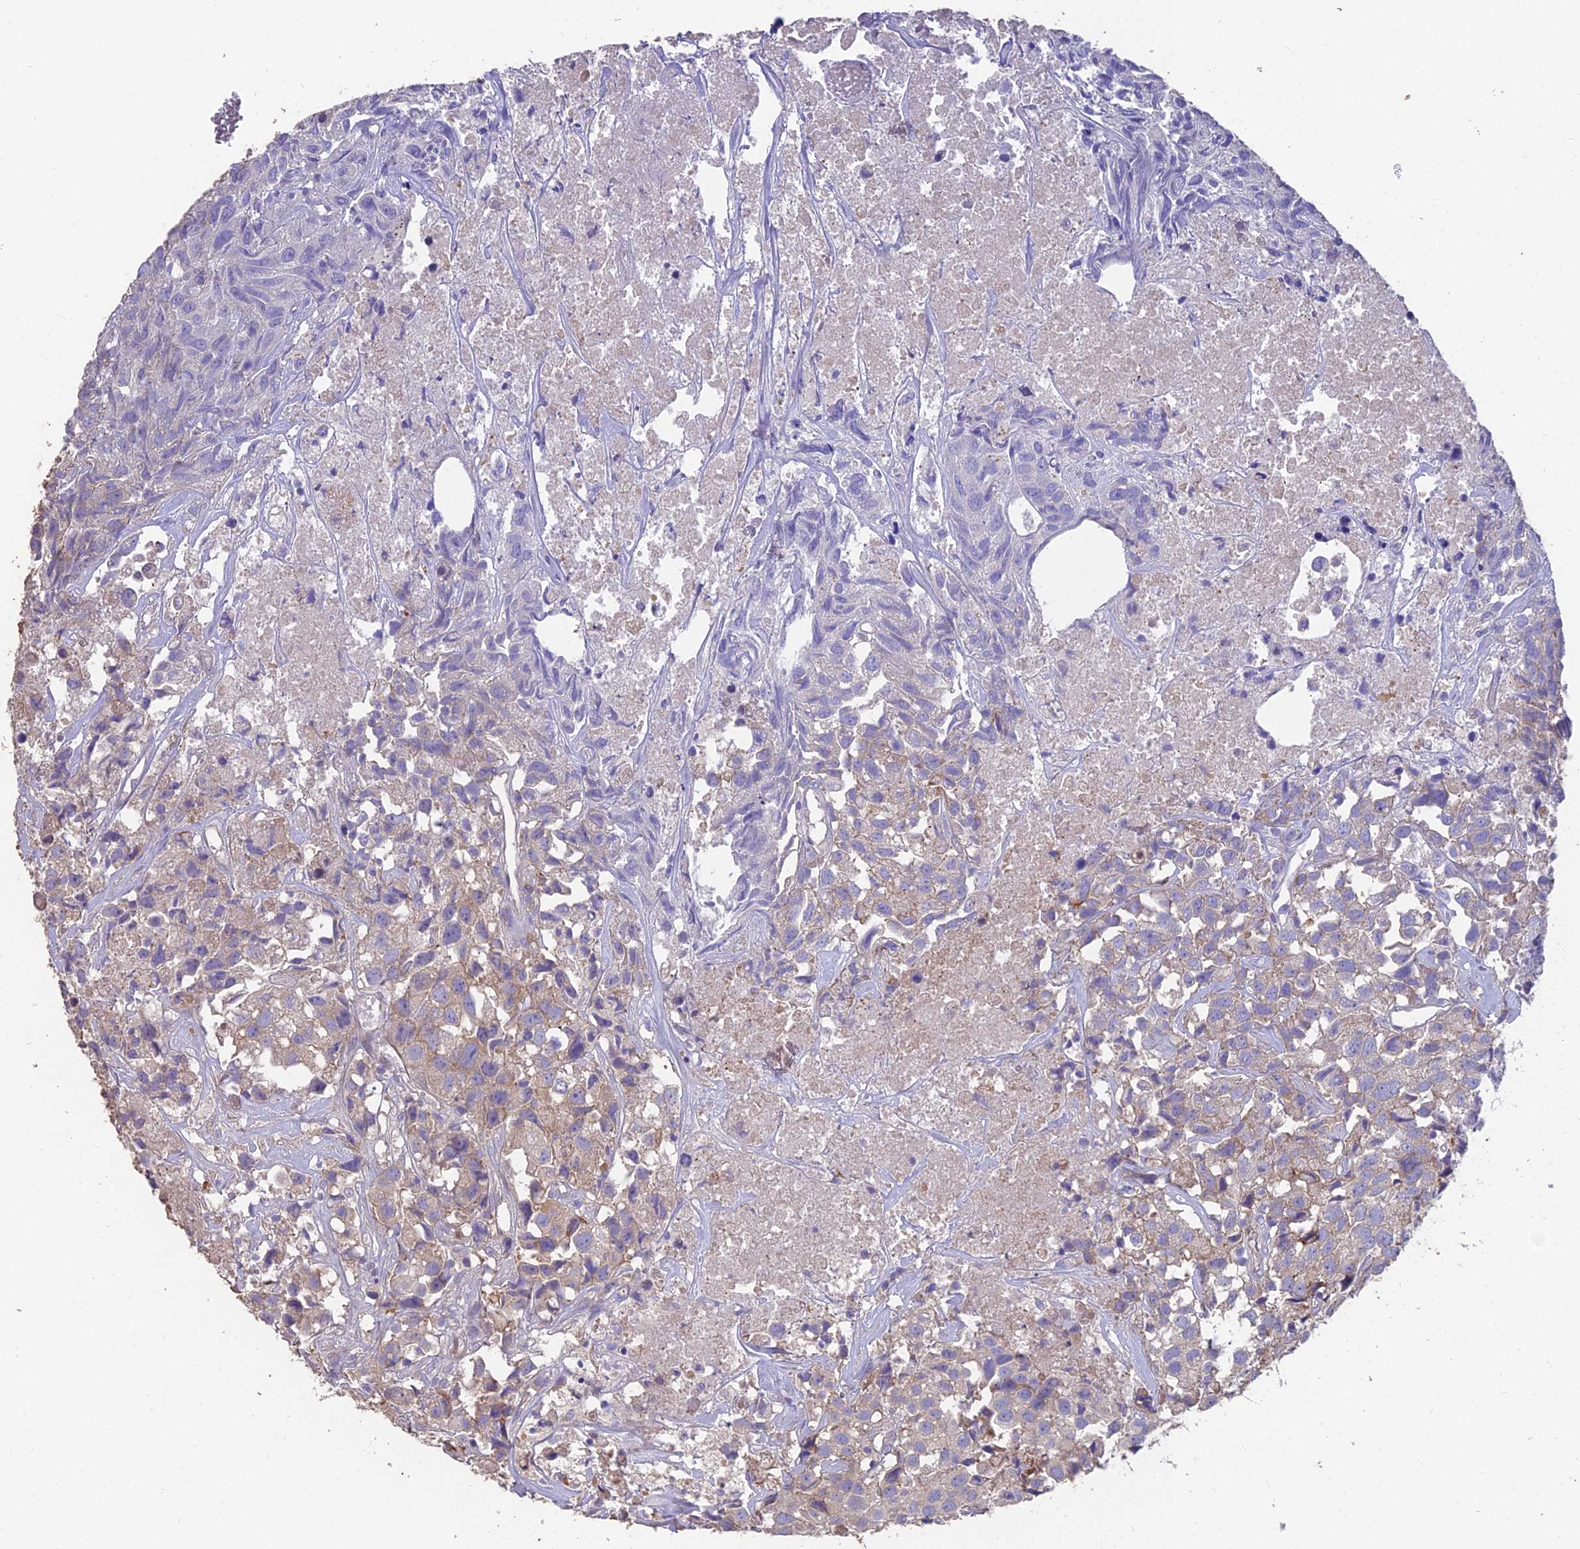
{"staining": {"intensity": "weak", "quantity": "<25%", "location": "cytoplasmic/membranous"}, "tissue": "urothelial cancer", "cell_type": "Tumor cells", "image_type": "cancer", "snomed": [{"axis": "morphology", "description": "Urothelial carcinoma, High grade"}, {"axis": "topography", "description": "Urinary bladder"}], "caption": "Immunohistochemistry photomicrograph of urothelial cancer stained for a protein (brown), which reveals no positivity in tumor cells.", "gene": "FAM168B", "patient": {"sex": "female", "age": 75}}